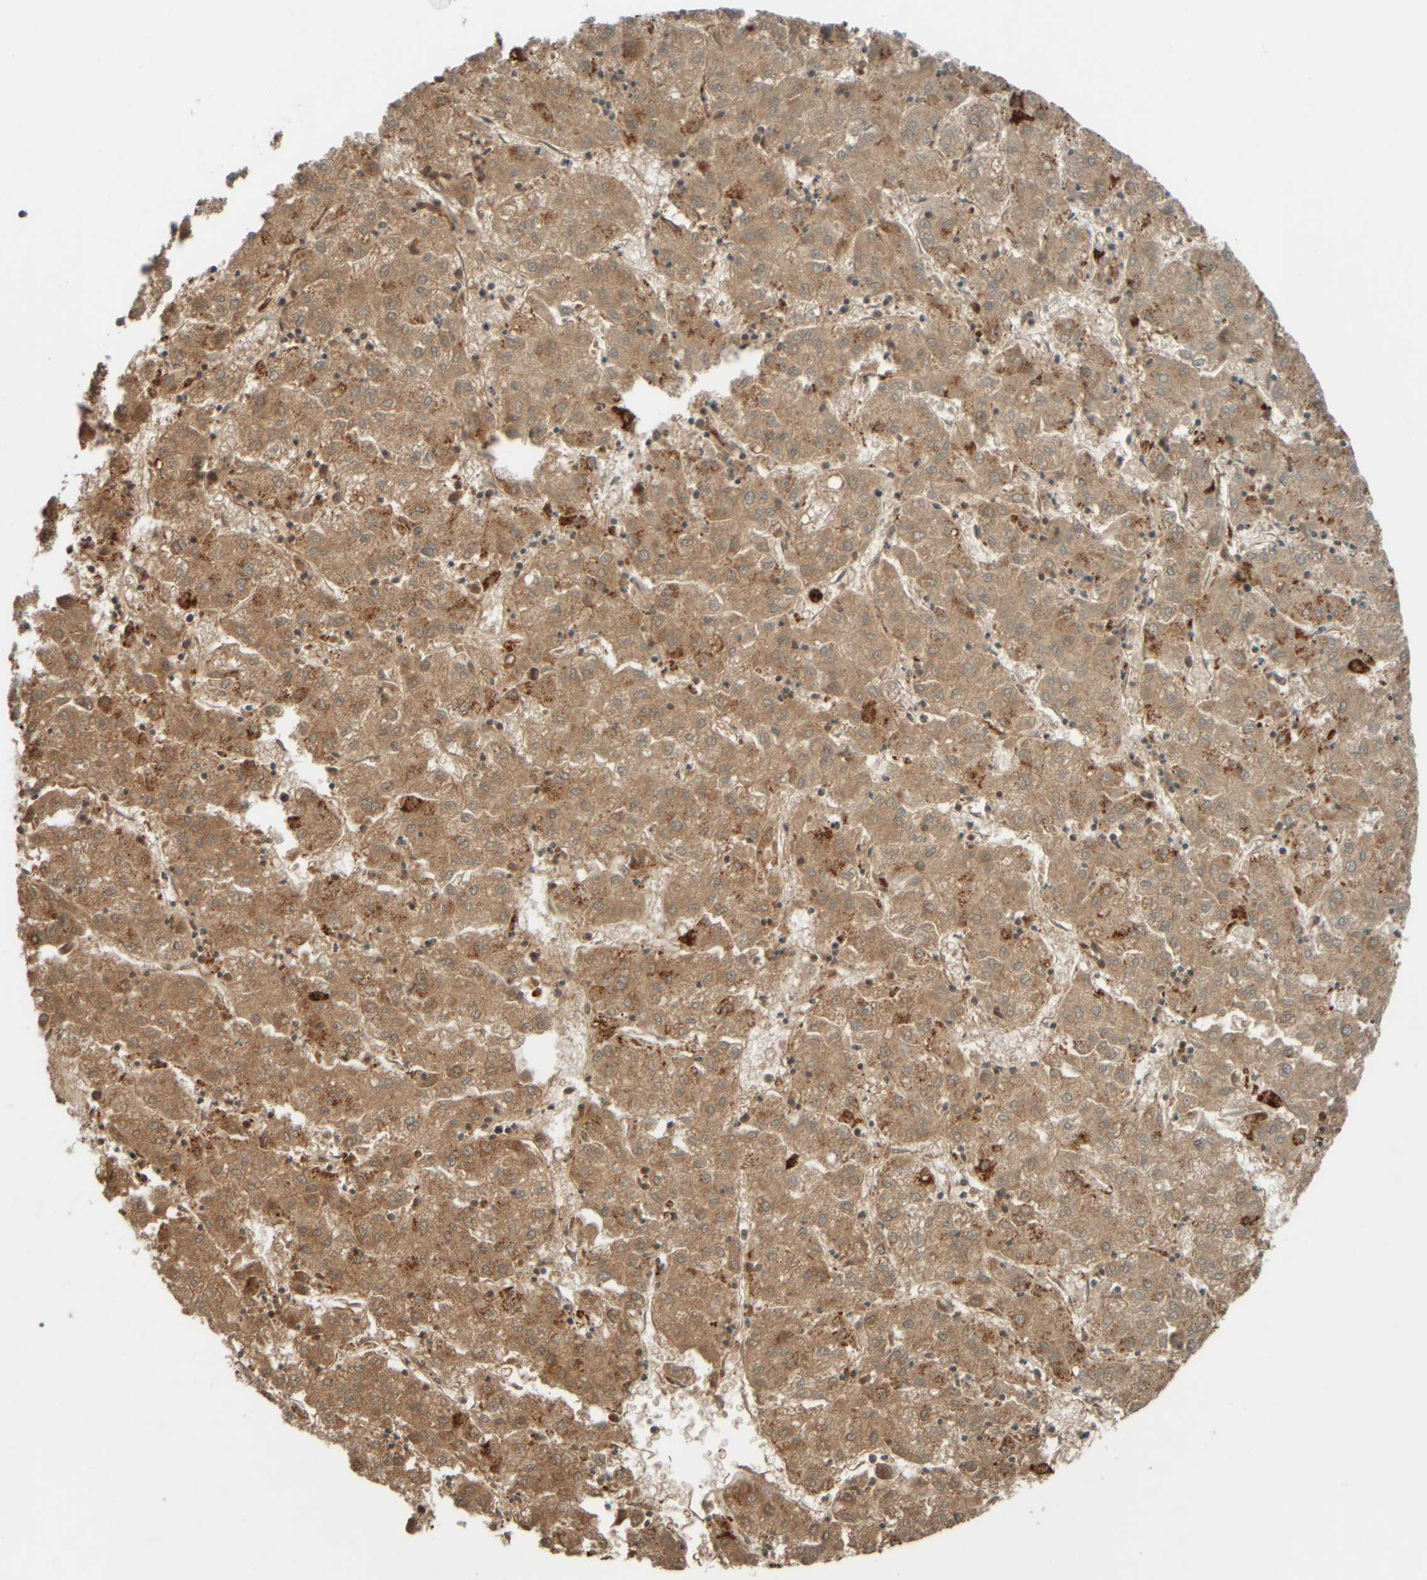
{"staining": {"intensity": "moderate", "quantity": ">75%", "location": "cytoplasmic/membranous"}, "tissue": "liver cancer", "cell_type": "Tumor cells", "image_type": "cancer", "snomed": [{"axis": "morphology", "description": "Carcinoma, Hepatocellular, NOS"}, {"axis": "topography", "description": "Liver"}], "caption": "A brown stain labels moderate cytoplasmic/membranous positivity of a protein in liver hepatocellular carcinoma tumor cells.", "gene": "SPAG5", "patient": {"sex": "male", "age": 72}}